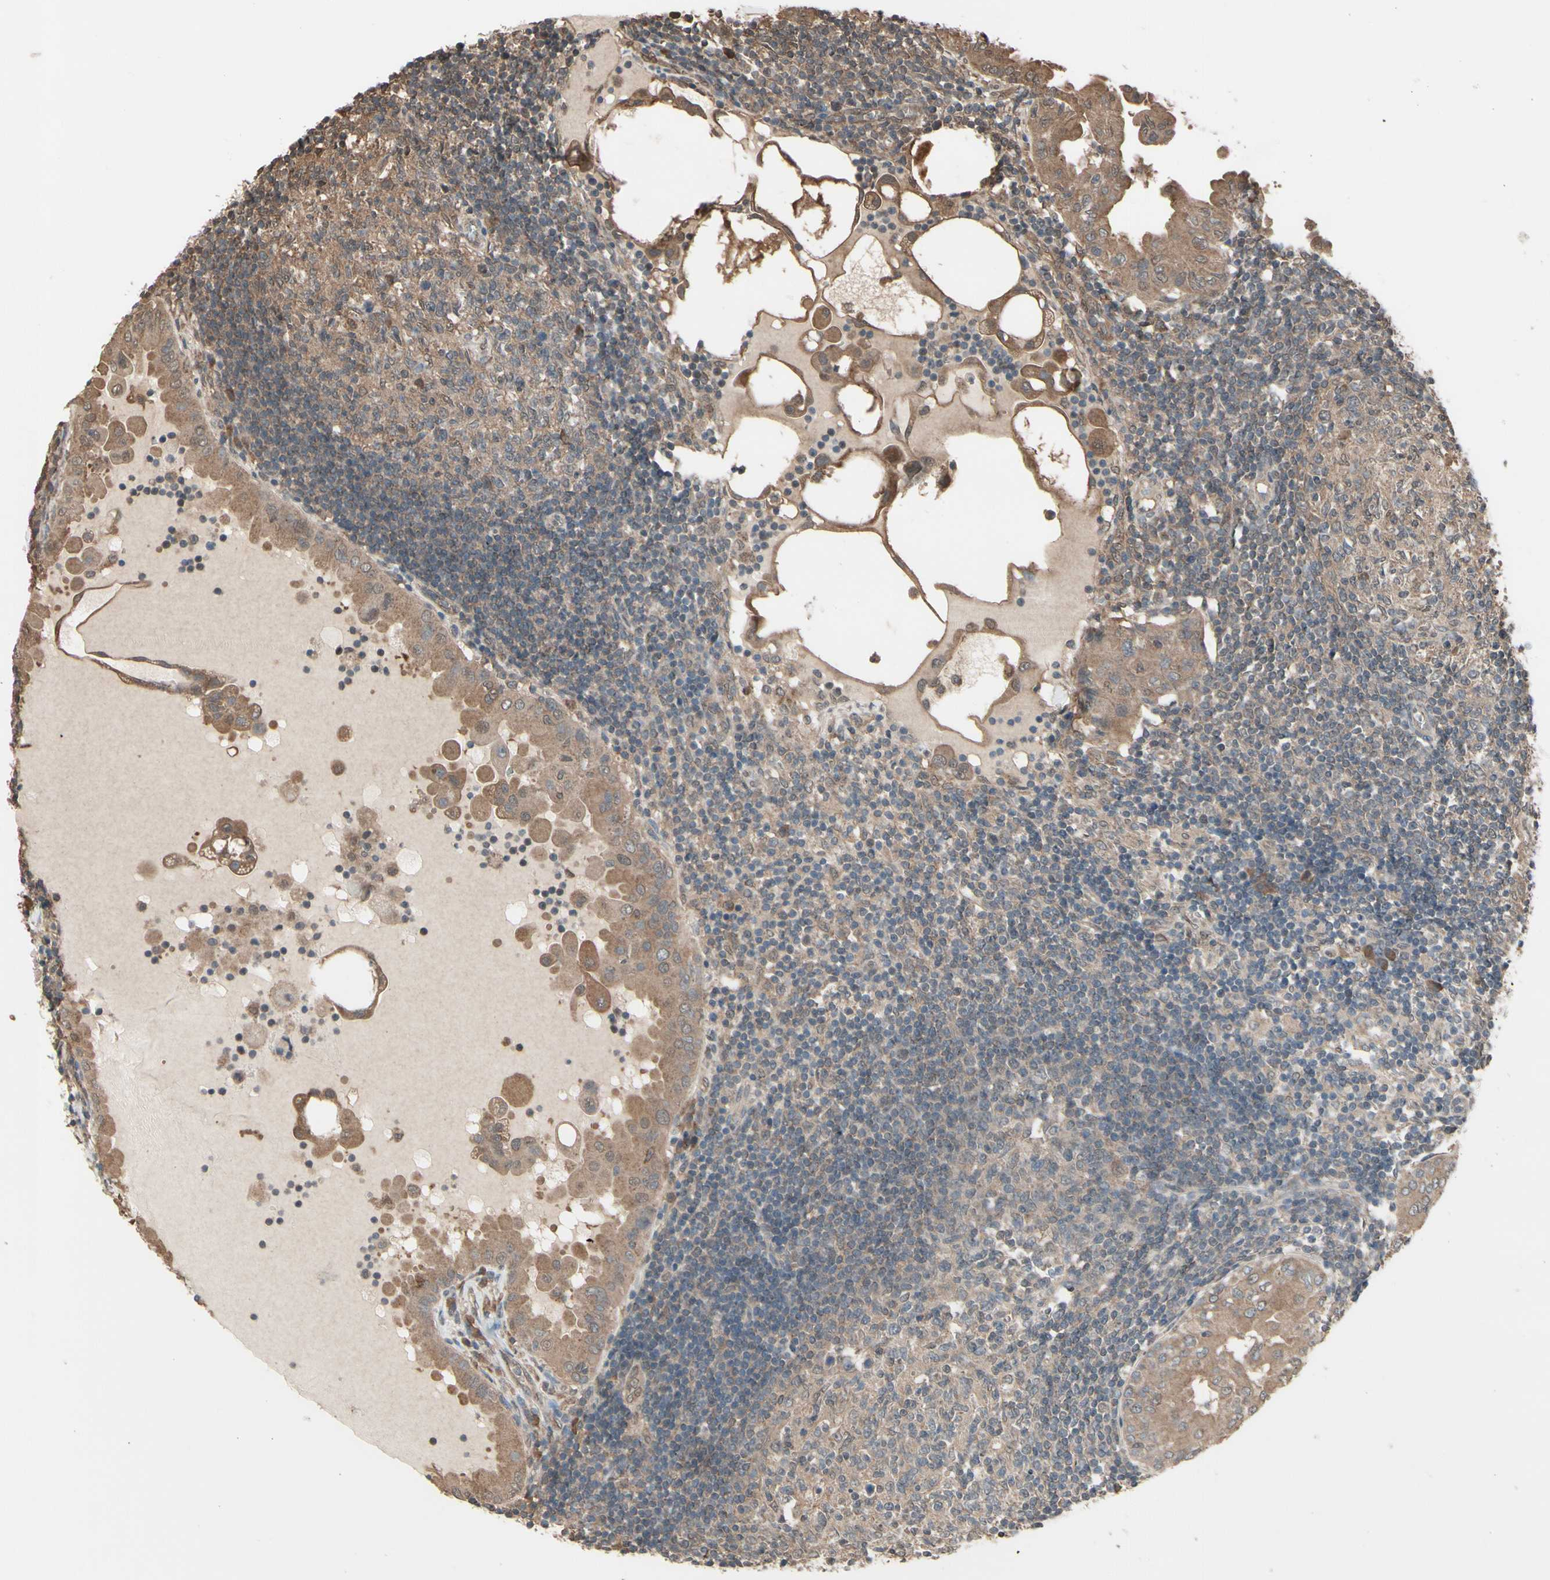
{"staining": {"intensity": "moderate", "quantity": ">75%", "location": "cytoplasmic/membranous"}, "tissue": "thyroid cancer", "cell_type": "Tumor cells", "image_type": "cancer", "snomed": [{"axis": "morphology", "description": "Papillary adenocarcinoma, NOS"}, {"axis": "topography", "description": "Thyroid gland"}], "caption": "Protein staining of papillary adenocarcinoma (thyroid) tissue shows moderate cytoplasmic/membranous staining in approximately >75% of tumor cells.", "gene": "PNPLA7", "patient": {"sex": "male", "age": 33}}